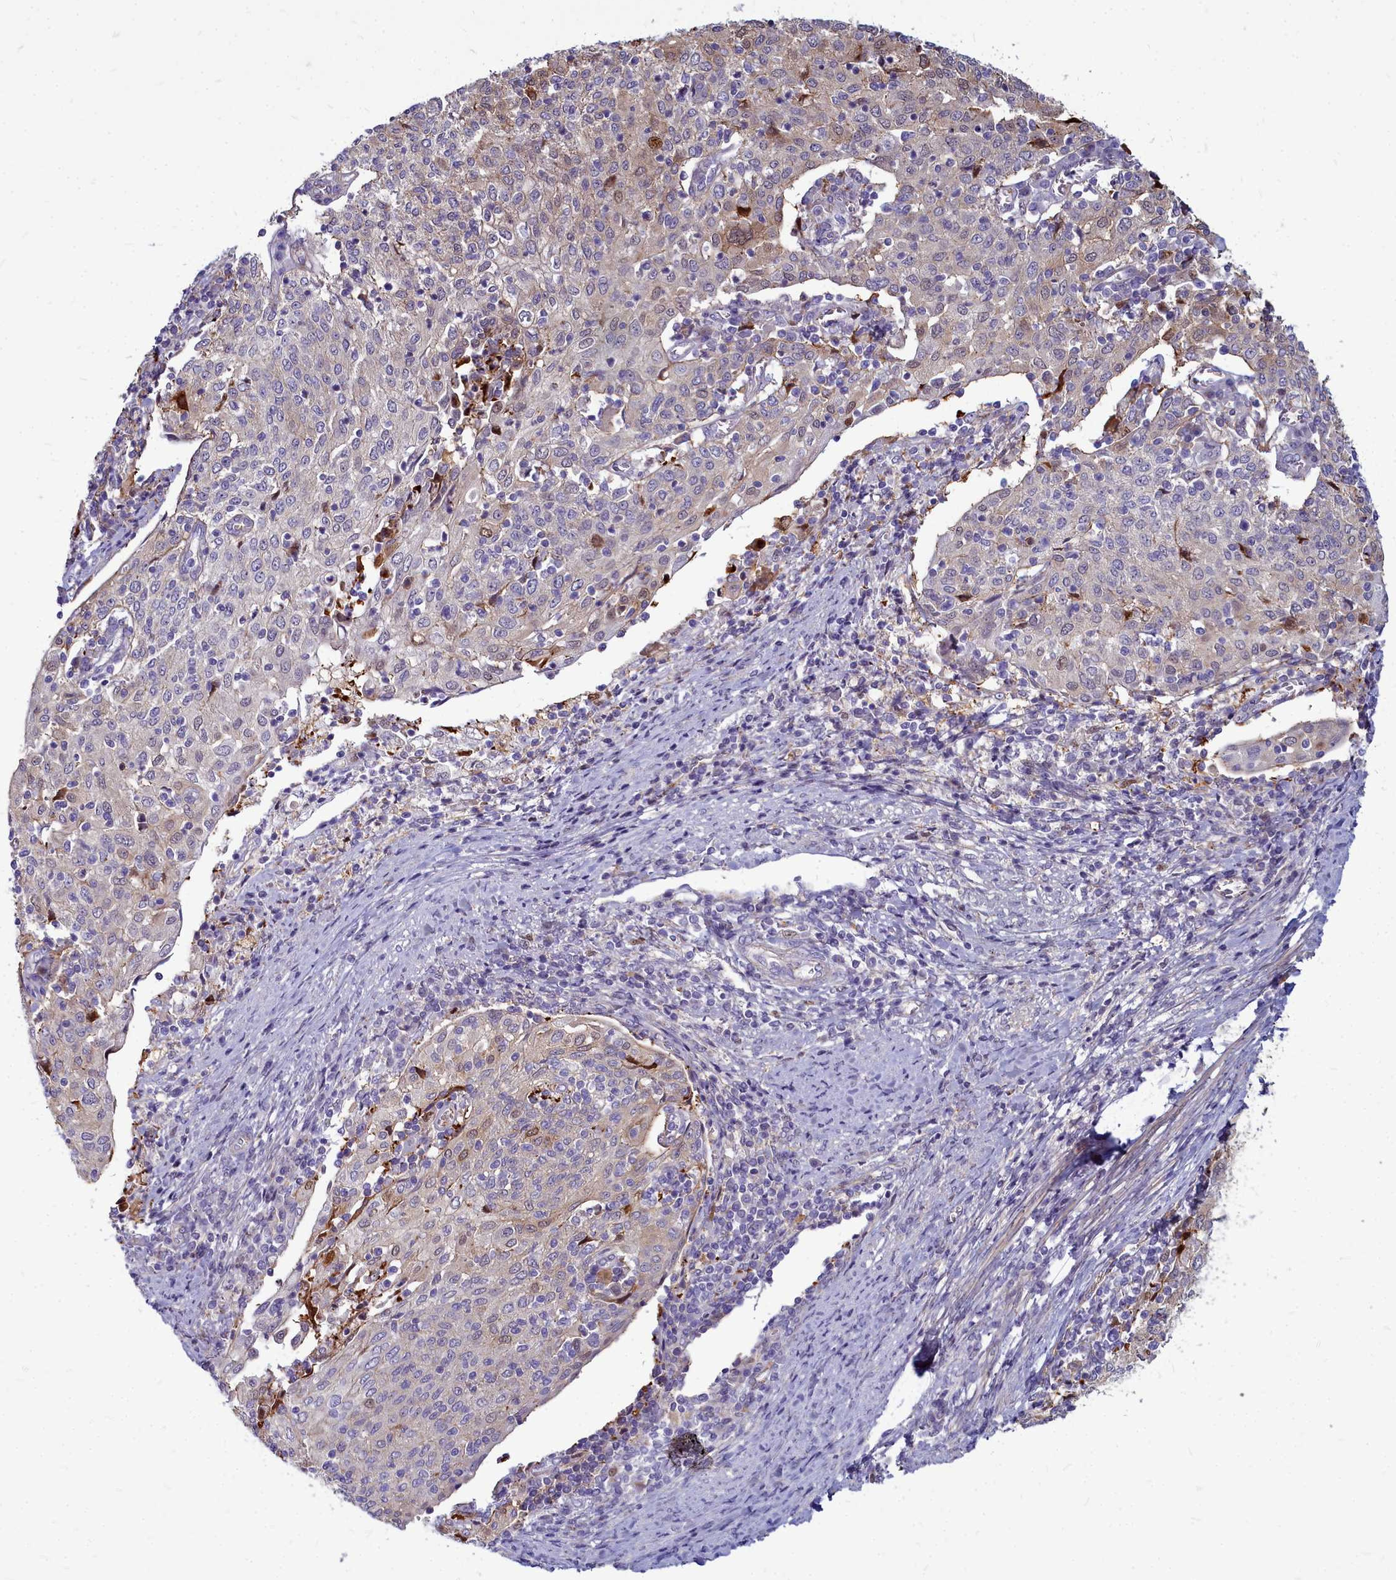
{"staining": {"intensity": "negative", "quantity": "none", "location": "none"}, "tissue": "cervical cancer", "cell_type": "Tumor cells", "image_type": "cancer", "snomed": [{"axis": "morphology", "description": "Squamous cell carcinoma, NOS"}, {"axis": "topography", "description": "Cervix"}], "caption": "Immunohistochemical staining of cervical cancer (squamous cell carcinoma) reveals no significant expression in tumor cells.", "gene": "TTC5", "patient": {"sex": "female", "age": 52}}